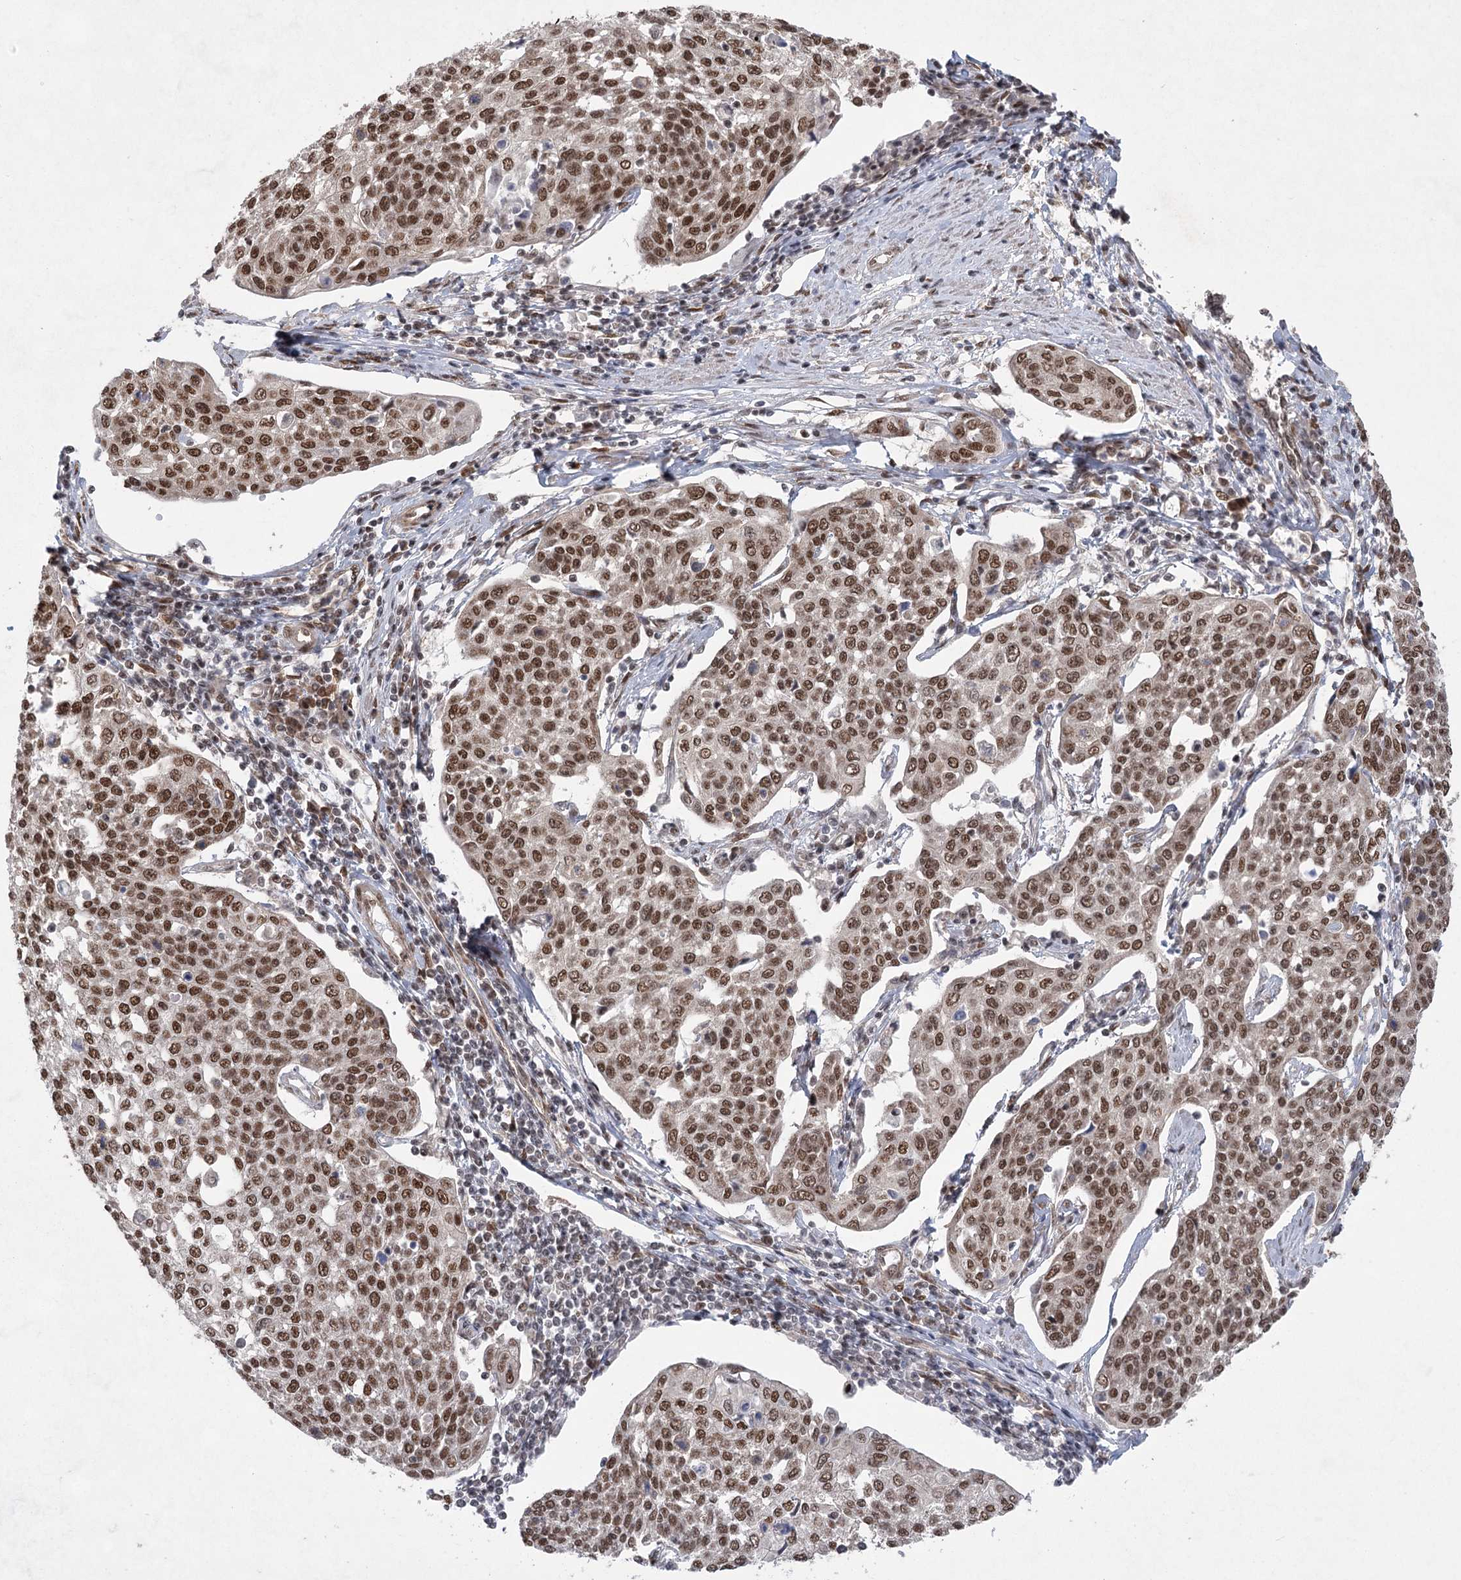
{"staining": {"intensity": "strong", "quantity": ">75%", "location": "nuclear"}, "tissue": "cervical cancer", "cell_type": "Tumor cells", "image_type": "cancer", "snomed": [{"axis": "morphology", "description": "Squamous cell carcinoma, NOS"}, {"axis": "topography", "description": "Cervix"}], "caption": "About >75% of tumor cells in squamous cell carcinoma (cervical) demonstrate strong nuclear protein expression as visualized by brown immunohistochemical staining.", "gene": "ZCCHC8", "patient": {"sex": "female", "age": 34}}